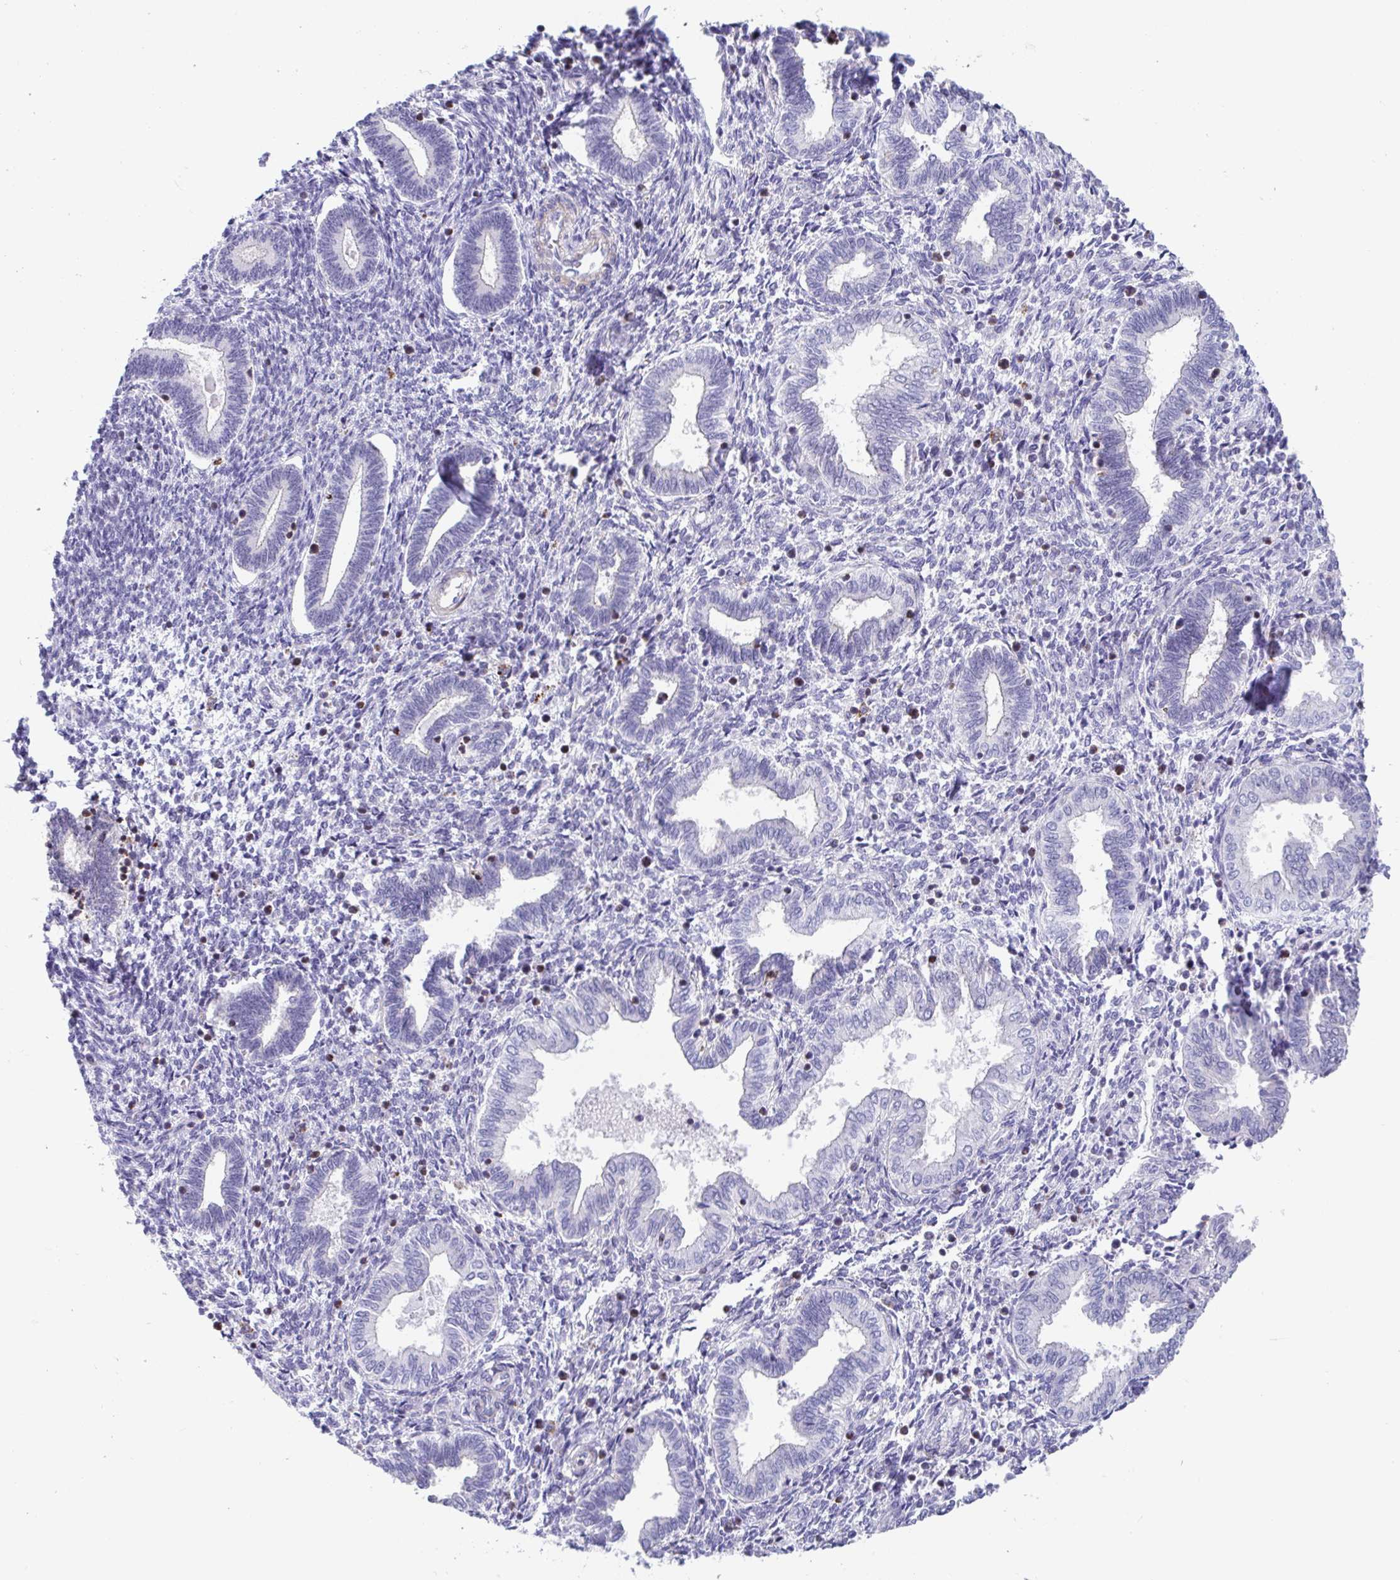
{"staining": {"intensity": "negative", "quantity": "none", "location": "none"}, "tissue": "endometrium", "cell_type": "Cells in endometrial stroma", "image_type": "normal", "snomed": [{"axis": "morphology", "description": "Normal tissue, NOS"}, {"axis": "topography", "description": "Endometrium"}], "caption": "Immunohistochemistry (IHC) histopathology image of normal endometrium stained for a protein (brown), which exhibits no positivity in cells in endometrial stroma. (DAB immunohistochemistry (IHC) visualized using brightfield microscopy, high magnification).", "gene": "WDR72", "patient": {"sex": "female", "age": 42}}